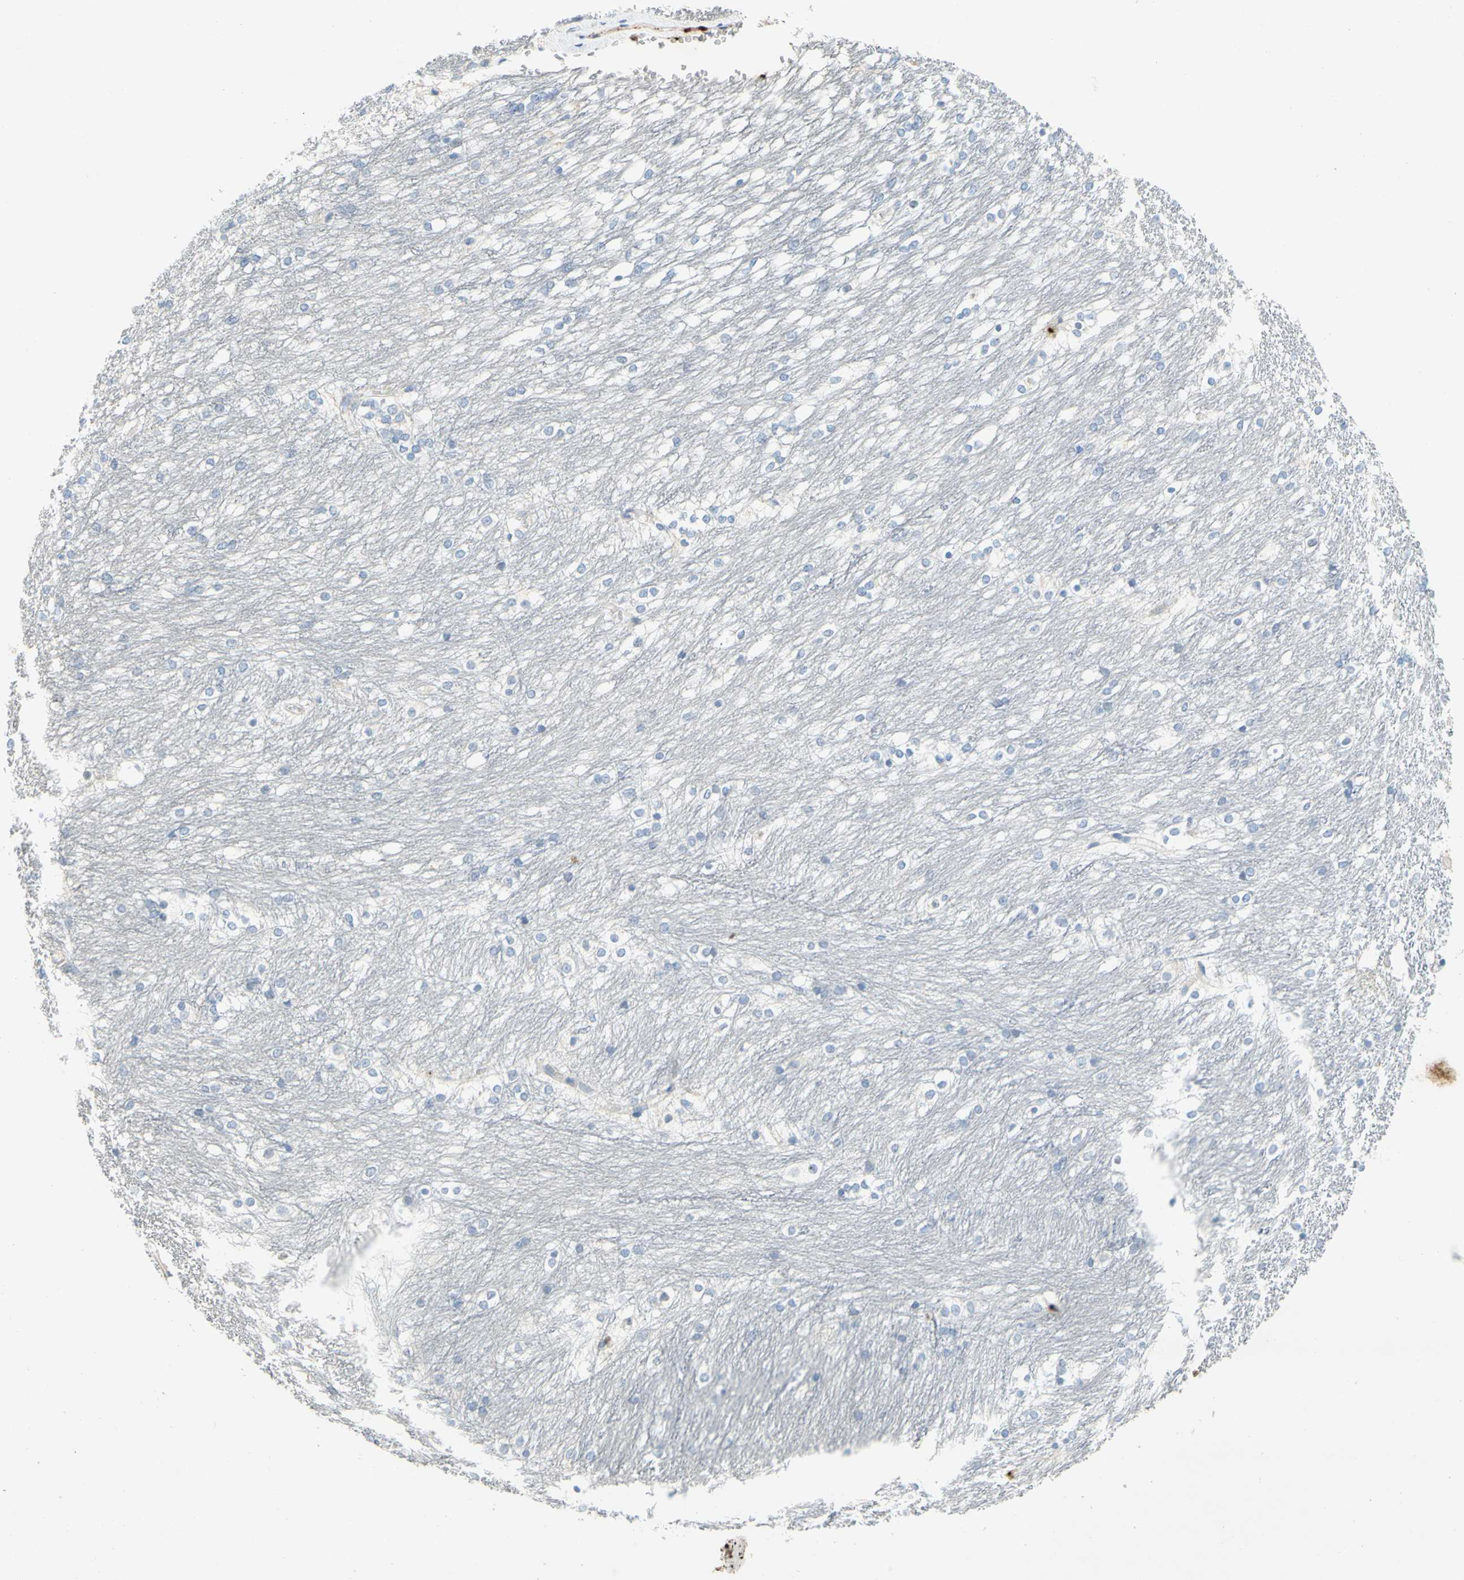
{"staining": {"intensity": "negative", "quantity": "none", "location": "none"}, "tissue": "caudate", "cell_type": "Glial cells", "image_type": "normal", "snomed": [{"axis": "morphology", "description": "Normal tissue, NOS"}, {"axis": "topography", "description": "Lateral ventricle wall"}], "caption": "This is an immunohistochemistry (IHC) micrograph of unremarkable caudate. There is no positivity in glial cells.", "gene": "ENSG00000288796", "patient": {"sex": "female", "age": 19}}